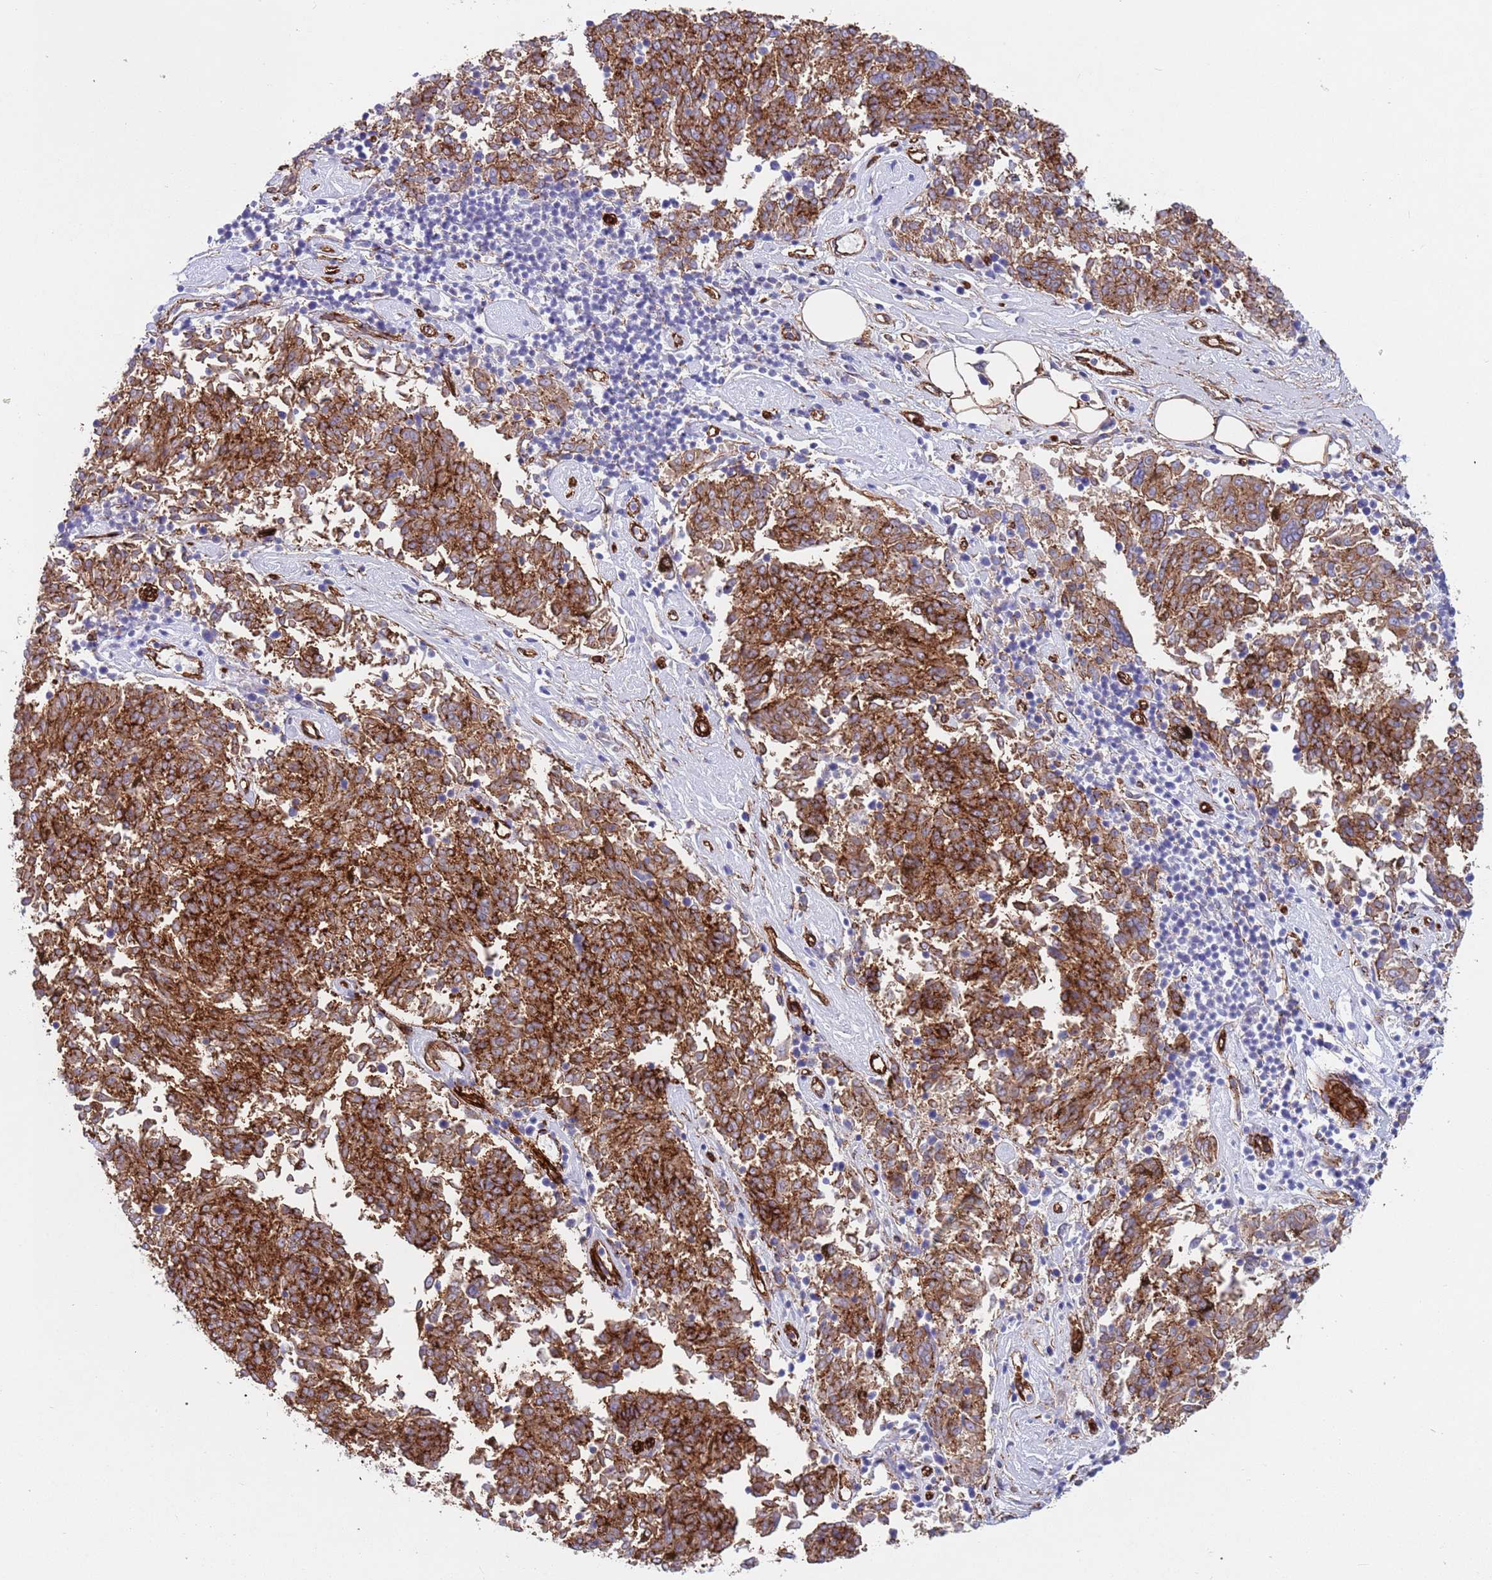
{"staining": {"intensity": "strong", "quantity": ">75%", "location": "cytoplasmic/membranous"}, "tissue": "melanoma", "cell_type": "Tumor cells", "image_type": "cancer", "snomed": [{"axis": "morphology", "description": "Malignant melanoma, NOS"}, {"axis": "topography", "description": "Skin"}], "caption": "Immunohistochemical staining of human melanoma demonstrates high levels of strong cytoplasmic/membranous protein positivity in about >75% of tumor cells.", "gene": "CAV2", "patient": {"sex": "female", "age": 72}}